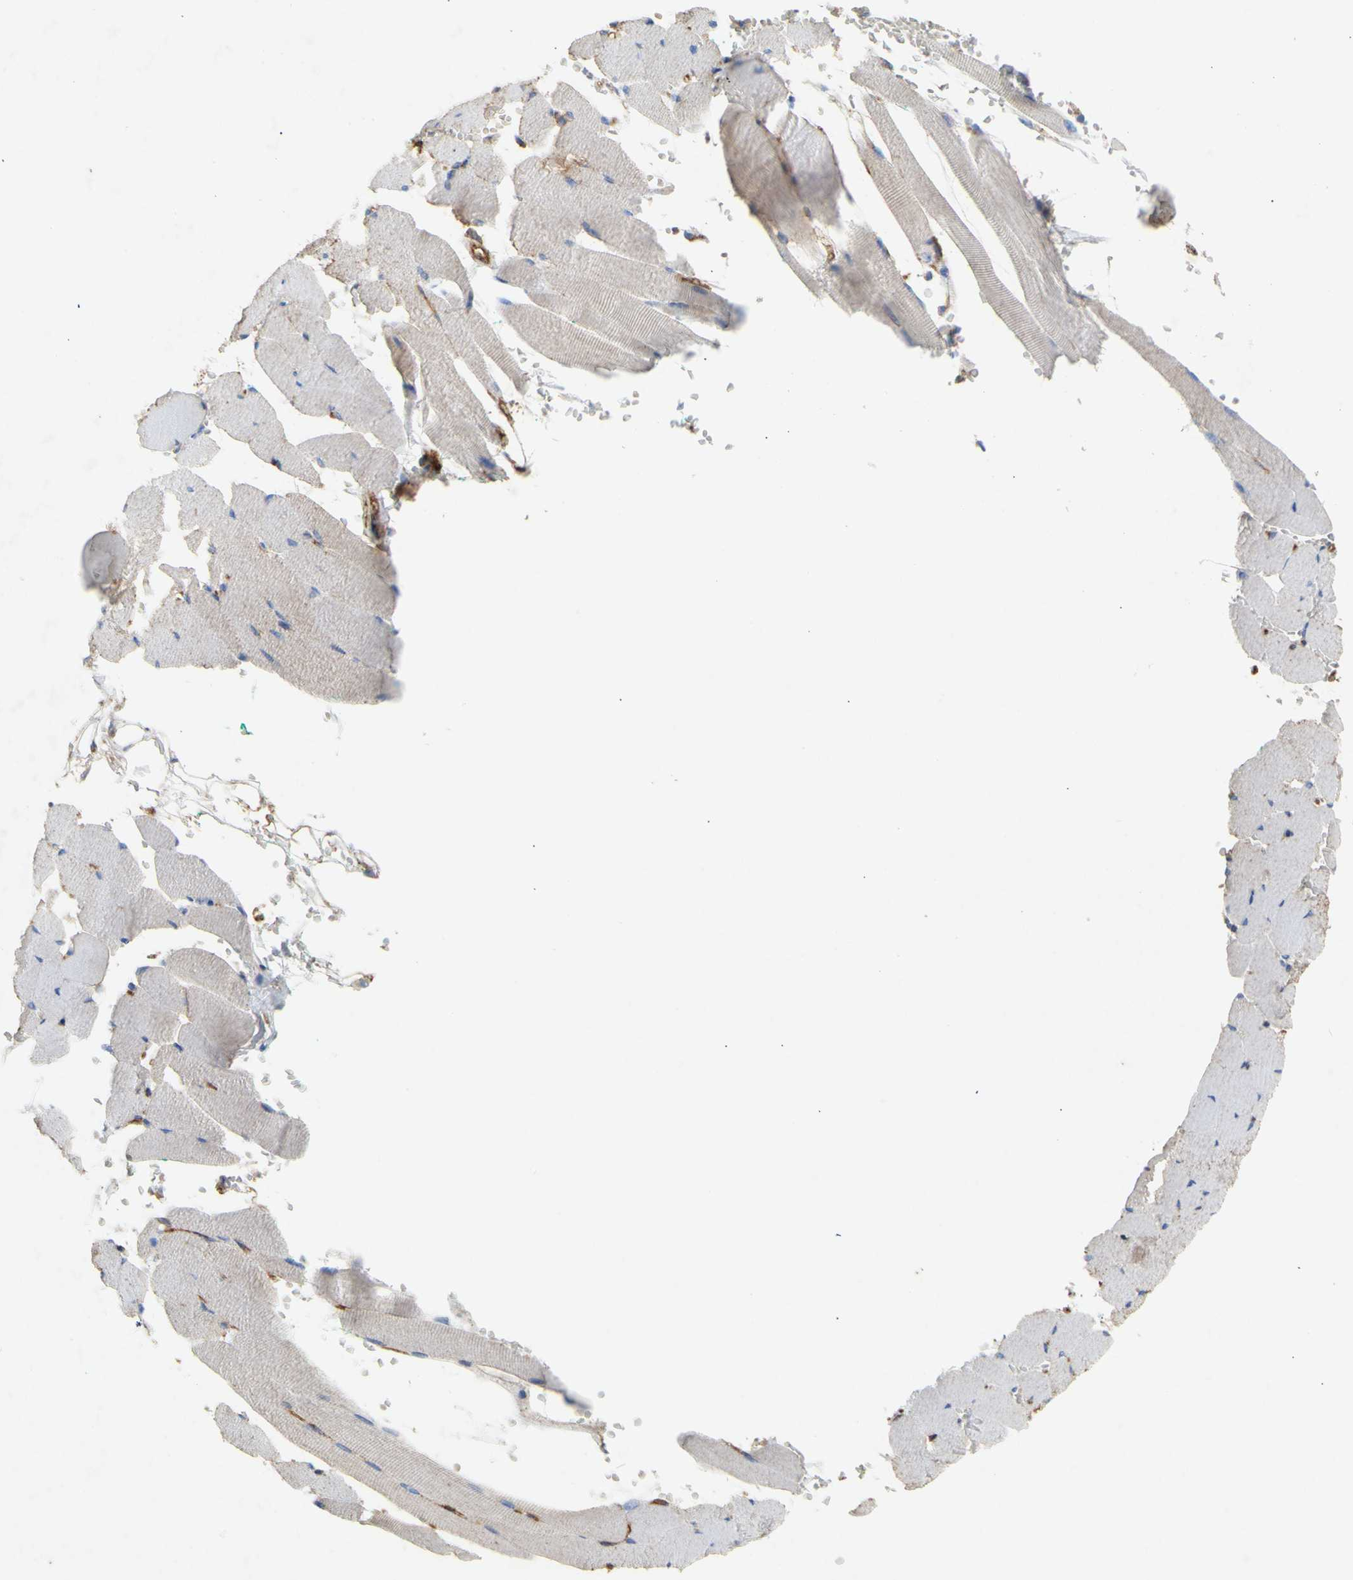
{"staining": {"intensity": "weak", "quantity": "25%-75%", "location": "cytoplasmic/membranous"}, "tissue": "skeletal muscle", "cell_type": "Myocytes", "image_type": "normal", "snomed": [{"axis": "morphology", "description": "Normal tissue, NOS"}, {"axis": "topography", "description": "Skeletal muscle"}, {"axis": "topography", "description": "Oral tissue"}, {"axis": "topography", "description": "Peripheral nerve tissue"}], "caption": "Protein staining by IHC exhibits weak cytoplasmic/membranous expression in approximately 25%-75% of myocytes in benign skeletal muscle.", "gene": "ATP2A3", "patient": {"sex": "female", "age": 84}}